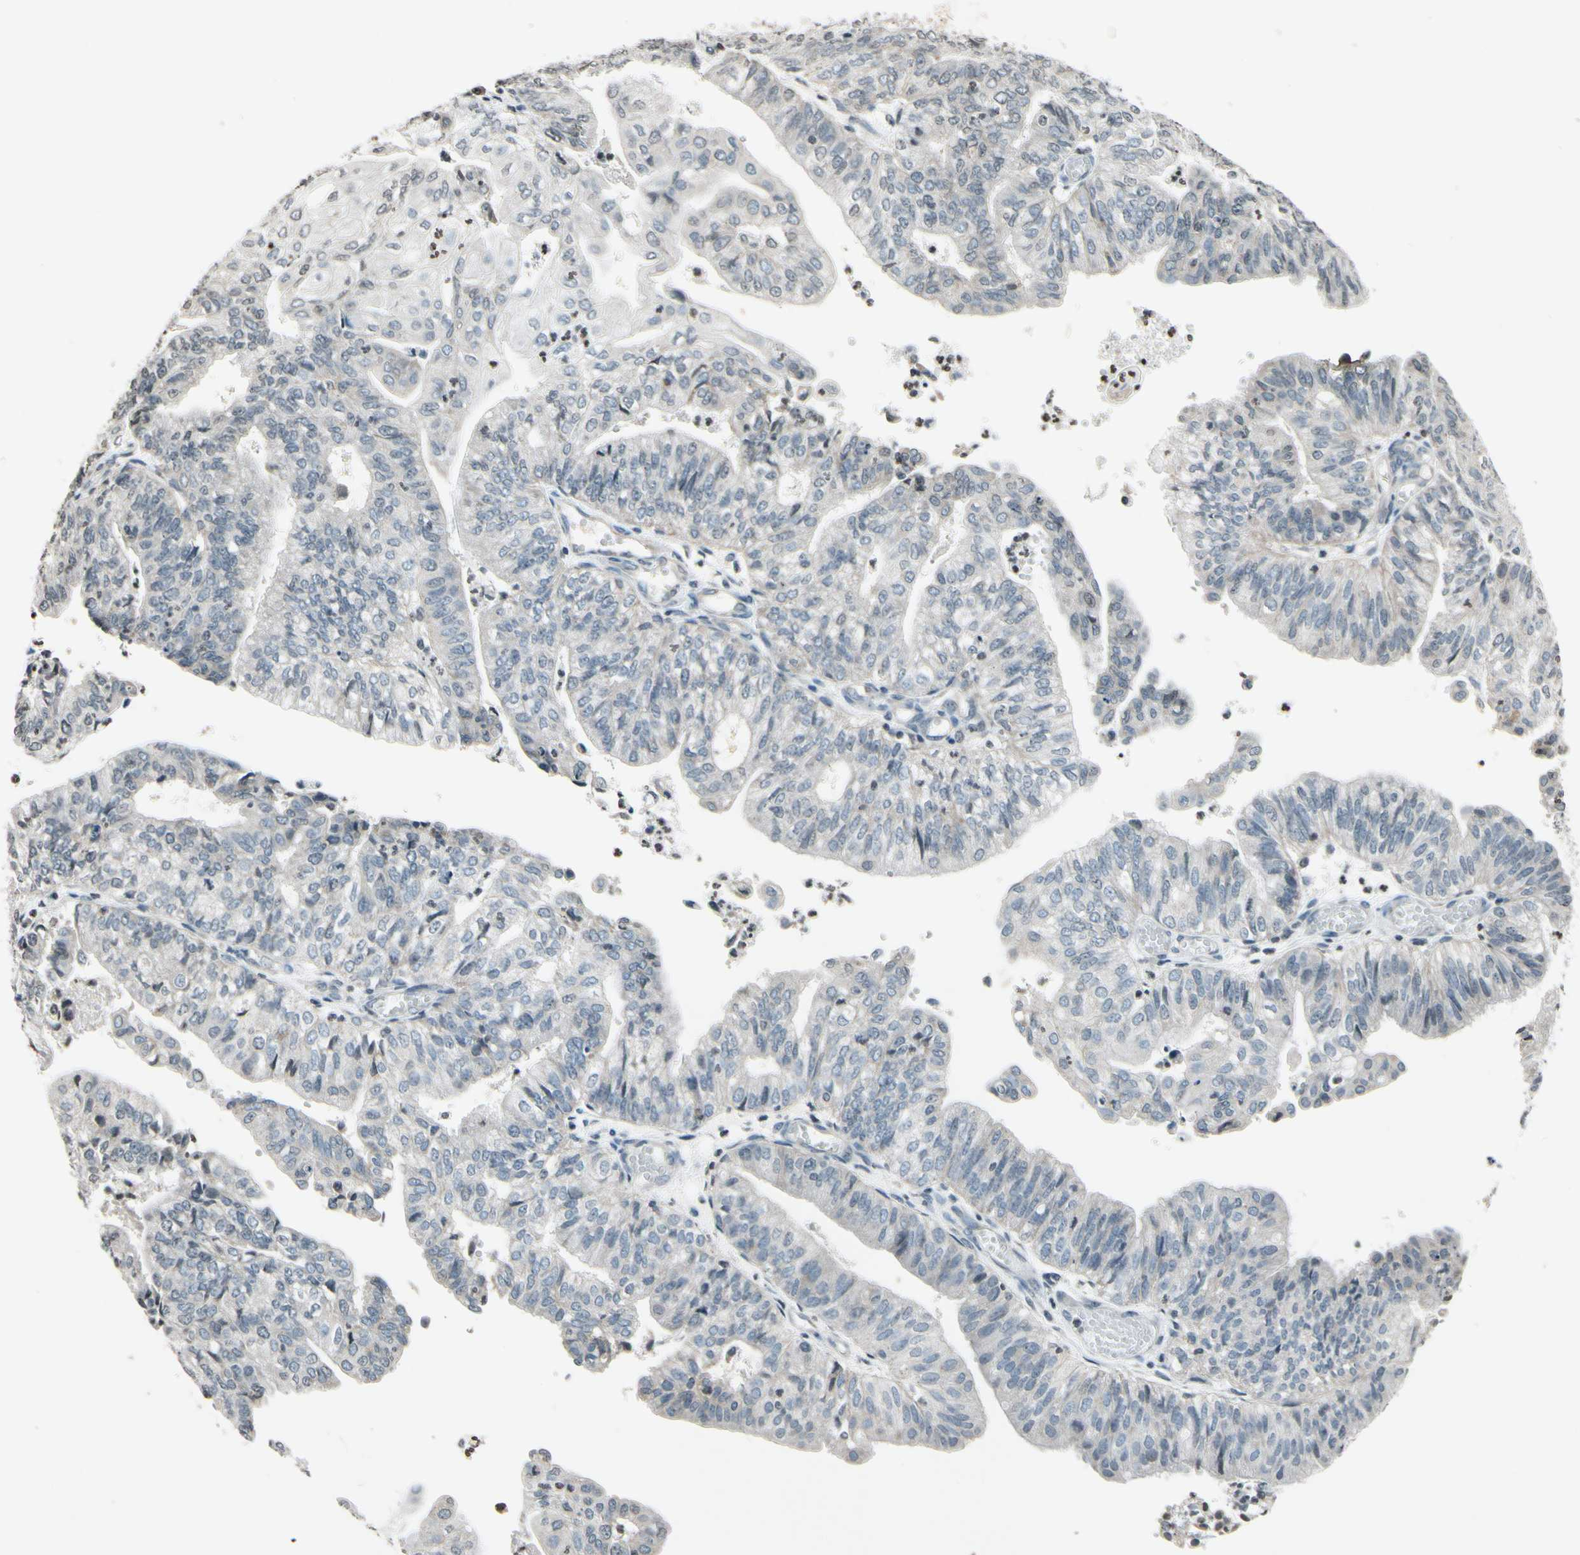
{"staining": {"intensity": "weak", "quantity": "25%-75%", "location": "cytoplasmic/membranous"}, "tissue": "endometrial cancer", "cell_type": "Tumor cells", "image_type": "cancer", "snomed": [{"axis": "morphology", "description": "Adenocarcinoma, NOS"}, {"axis": "topography", "description": "Endometrium"}], "caption": "This is an image of immunohistochemistry staining of adenocarcinoma (endometrial), which shows weak expression in the cytoplasmic/membranous of tumor cells.", "gene": "CLDN11", "patient": {"sex": "female", "age": 59}}